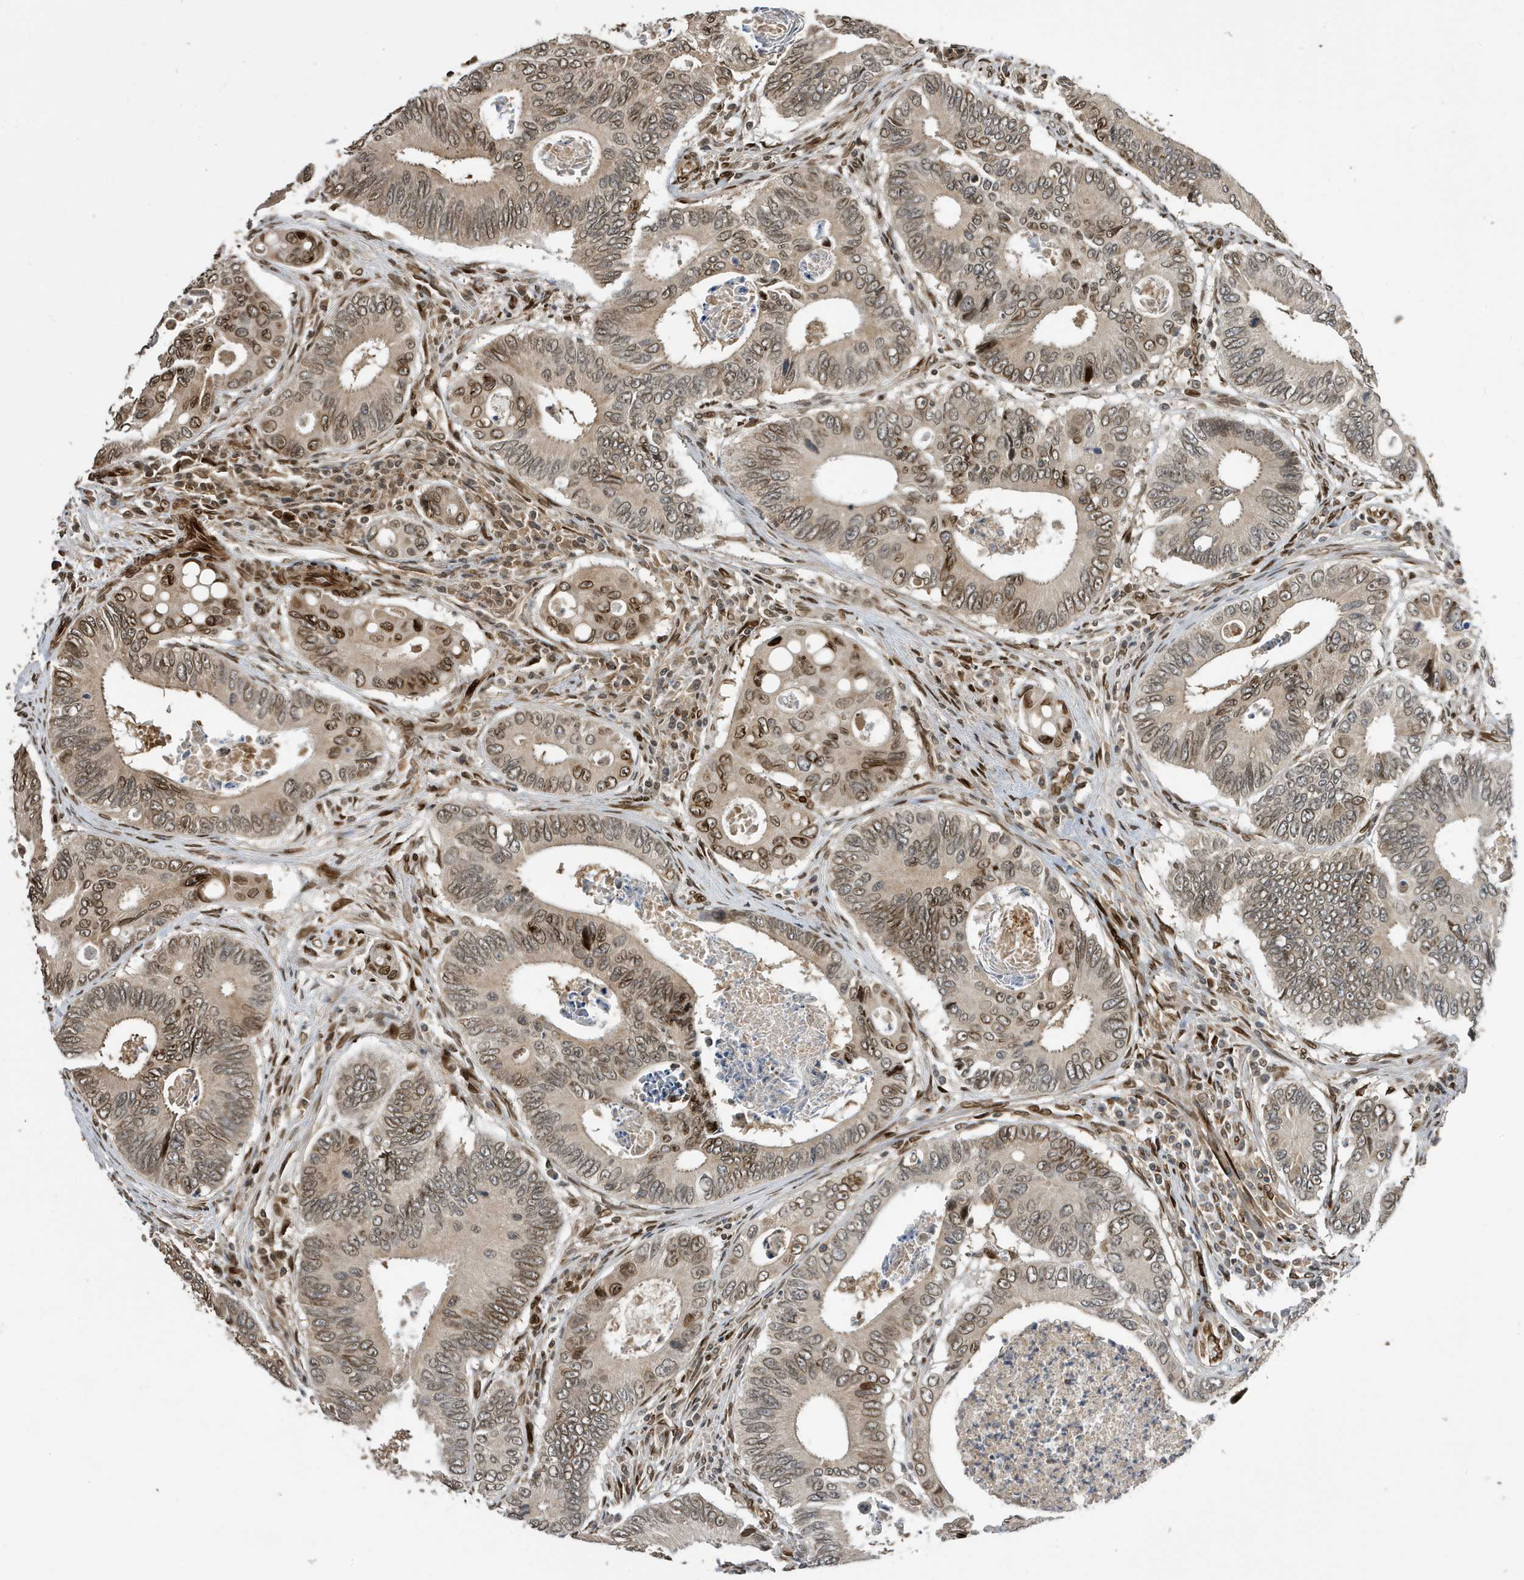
{"staining": {"intensity": "moderate", "quantity": "25%-75%", "location": "nuclear"}, "tissue": "colorectal cancer", "cell_type": "Tumor cells", "image_type": "cancer", "snomed": [{"axis": "morphology", "description": "Inflammation, NOS"}, {"axis": "morphology", "description": "Adenocarcinoma, NOS"}, {"axis": "topography", "description": "Colon"}], "caption": "Immunohistochemical staining of colorectal adenocarcinoma reveals medium levels of moderate nuclear protein positivity in about 25%-75% of tumor cells.", "gene": "DUSP18", "patient": {"sex": "male", "age": 72}}